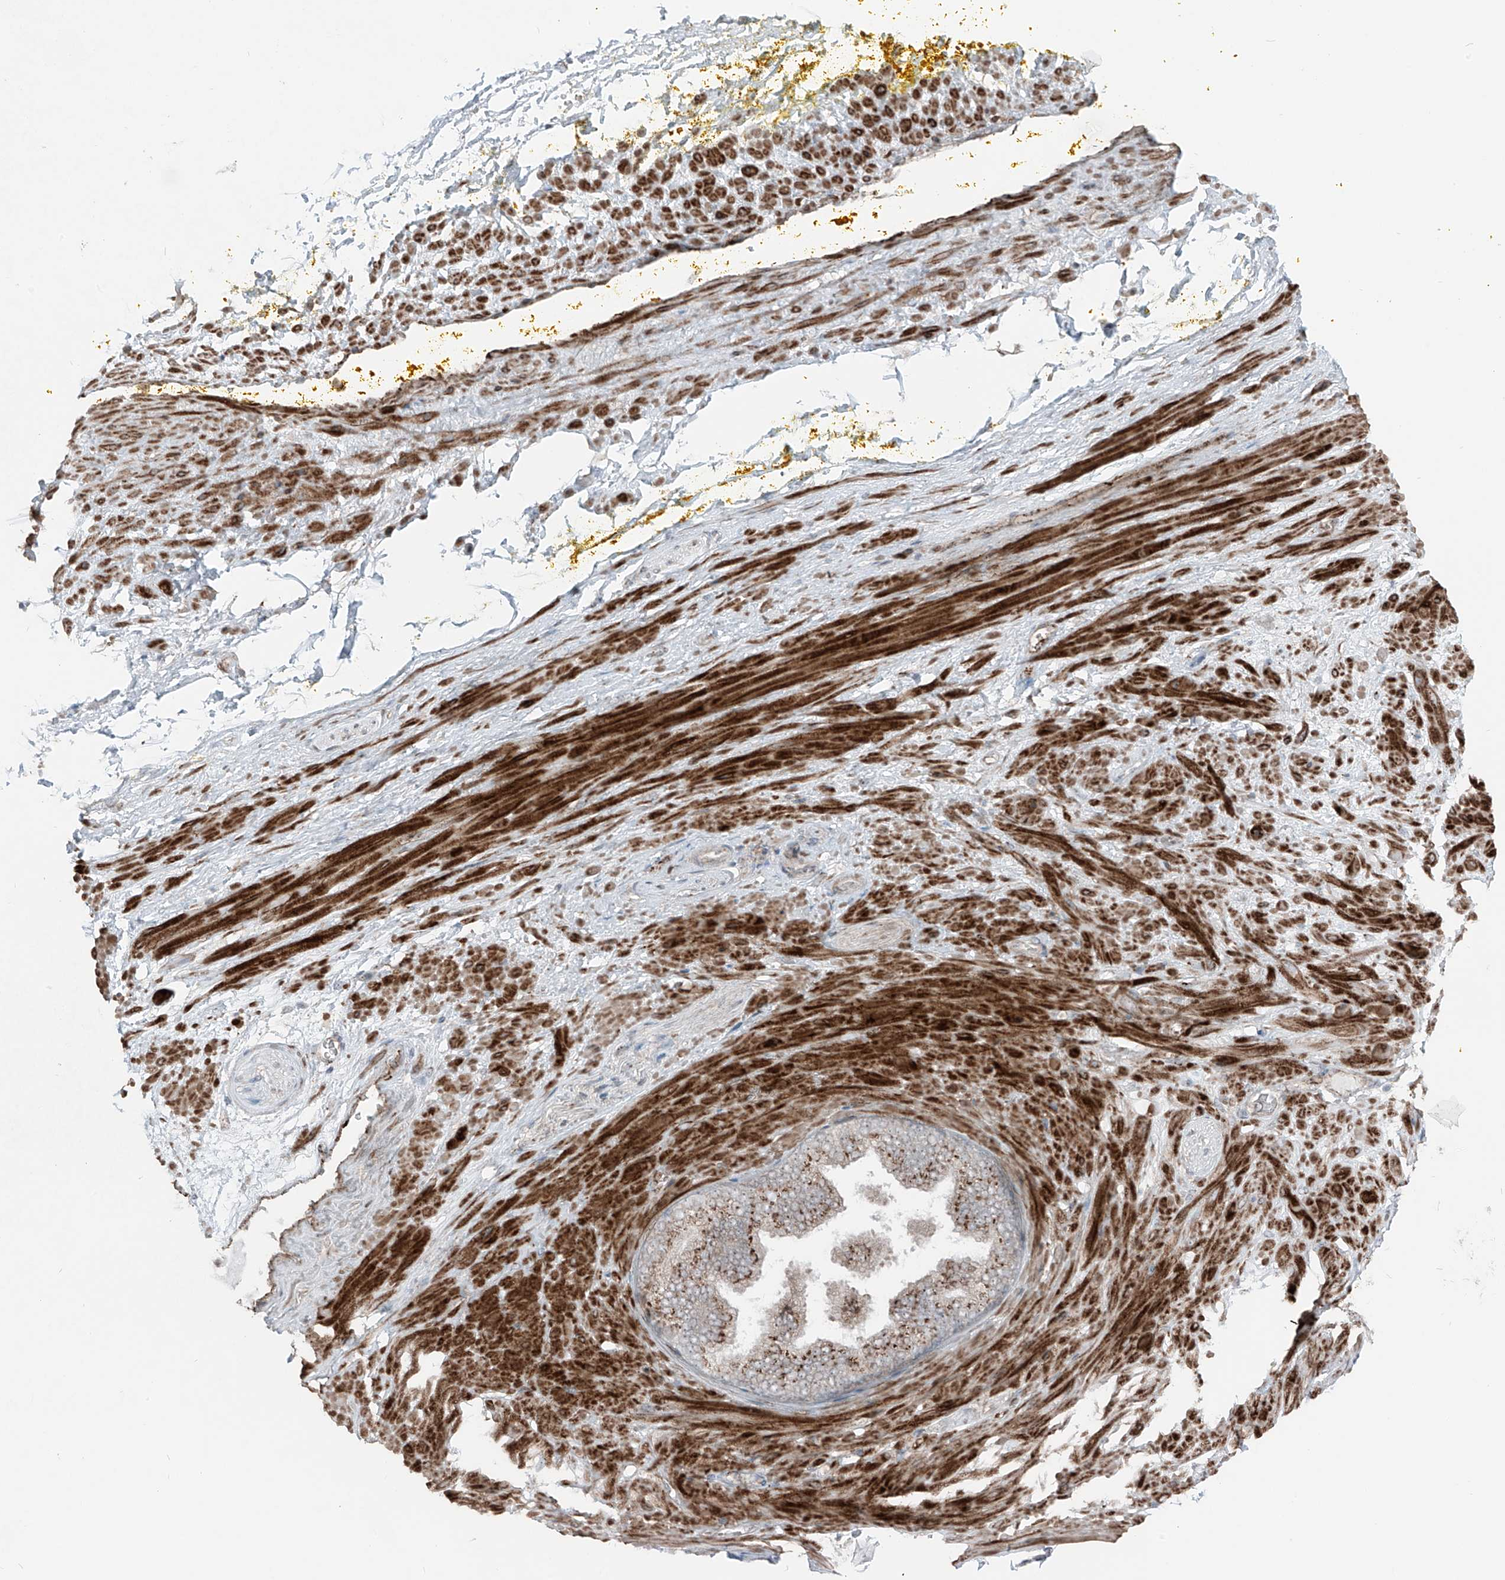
{"staining": {"intensity": "strong", "quantity": "25%-75%", "location": "nuclear"}, "tissue": "adipose tissue", "cell_type": "Adipocytes", "image_type": "normal", "snomed": [{"axis": "morphology", "description": "Normal tissue, NOS"}, {"axis": "morphology", "description": "Adenocarcinoma, Low grade"}, {"axis": "topography", "description": "Prostate"}, {"axis": "topography", "description": "Peripheral nerve tissue"}], "caption": "Unremarkable adipose tissue shows strong nuclear staining in approximately 25%-75% of adipocytes.", "gene": "ERLEC1", "patient": {"sex": "male", "age": 63}}